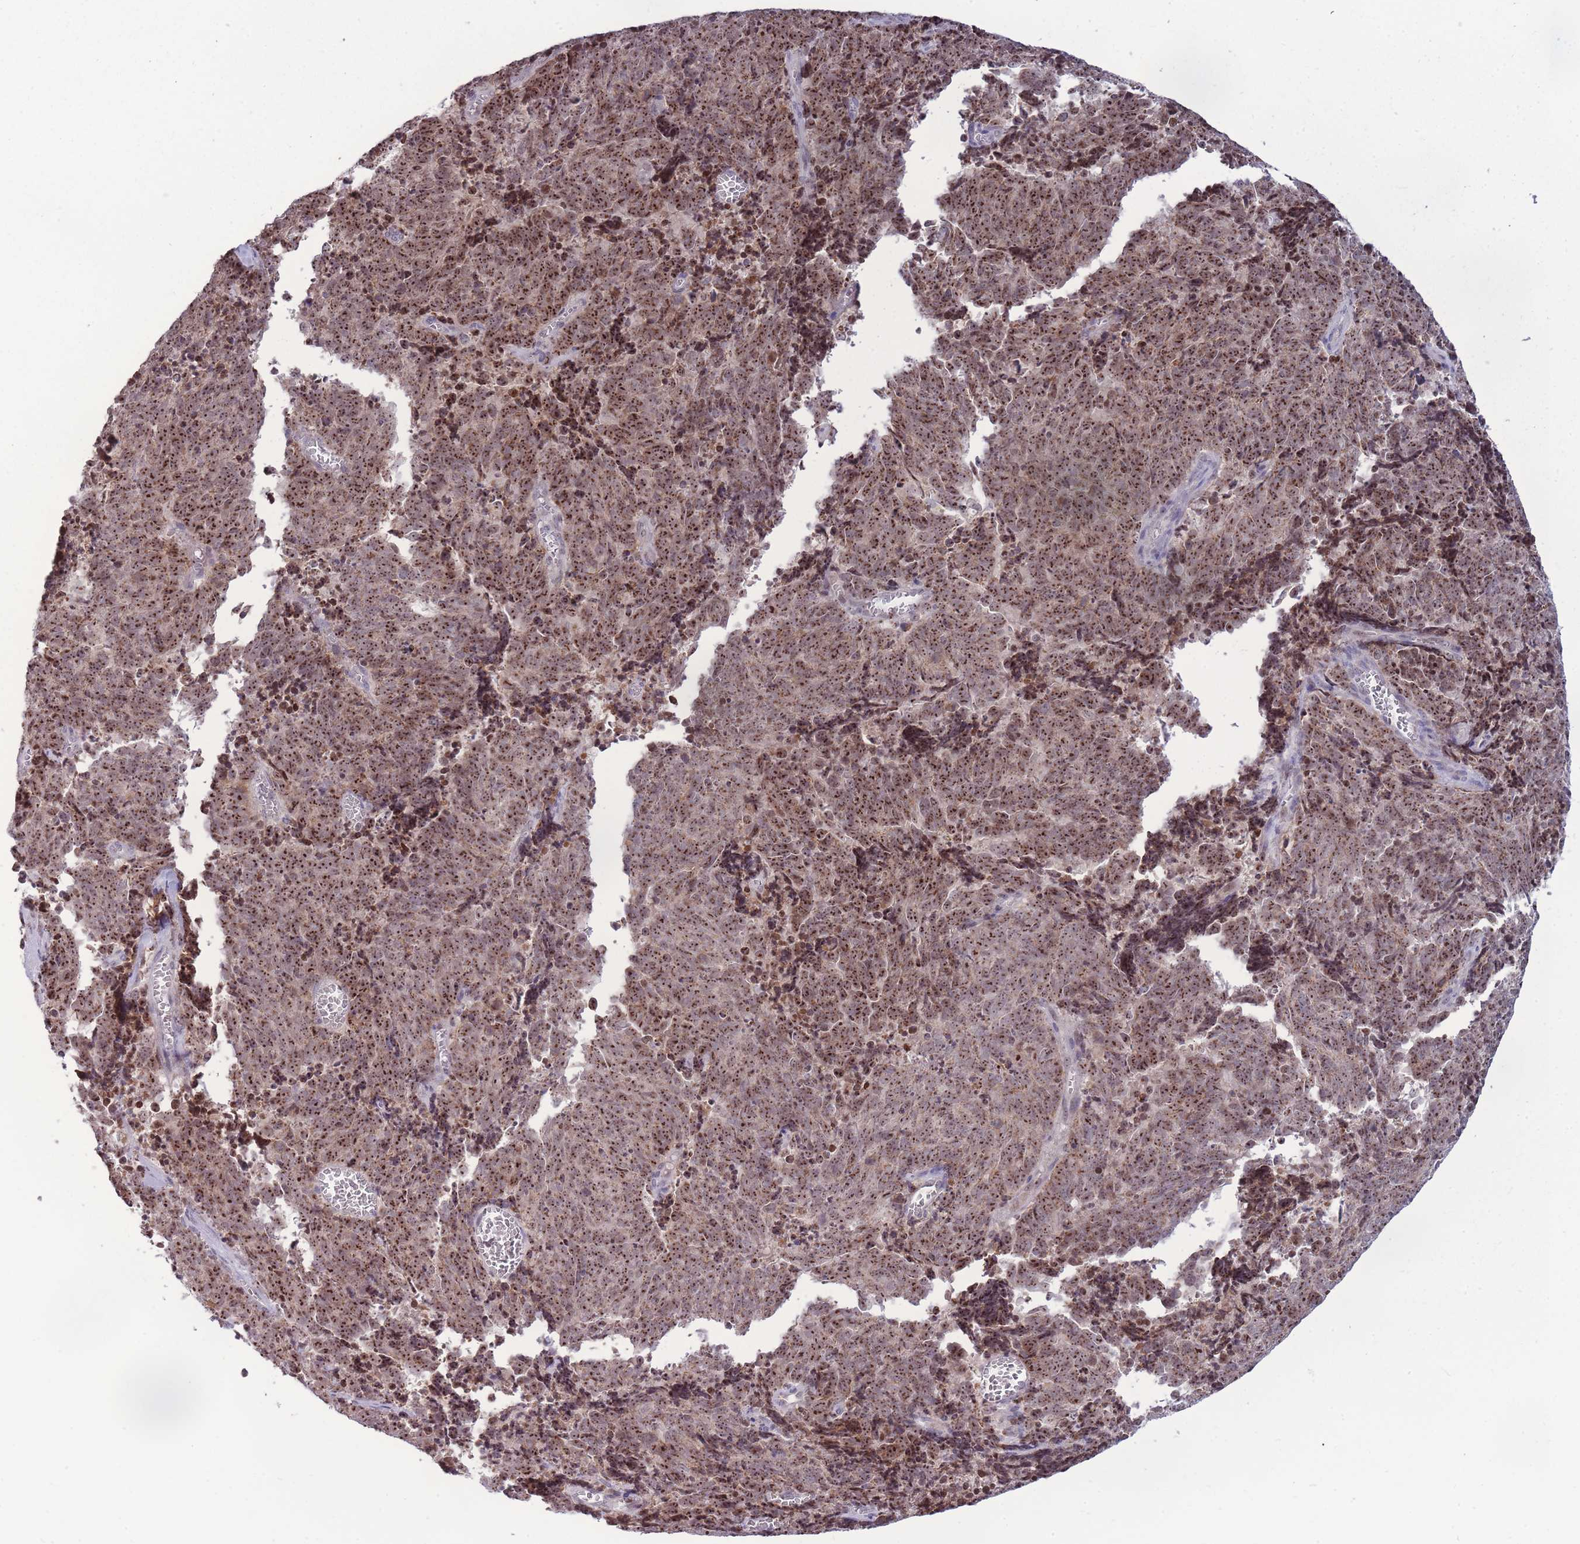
{"staining": {"intensity": "strong", "quantity": ">75%", "location": "cytoplasmic/membranous,nuclear"}, "tissue": "cervical cancer", "cell_type": "Tumor cells", "image_type": "cancer", "snomed": [{"axis": "morphology", "description": "Squamous cell carcinoma, NOS"}, {"axis": "topography", "description": "Cervix"}], "caption": "Immunohistochemistry micrograph of neoplastic tissue: squamous cell carcinoma (cervical) stained using IHC shows high levels of strong protein expression localized specifically in the cytoplasmic/membranous and nuclear of tumor cells, appearing as a cytoplasmic/membranous and nuclear brown color.", "gene": "MCIDAS", "patient": {"sex": "female", "age": 29}}